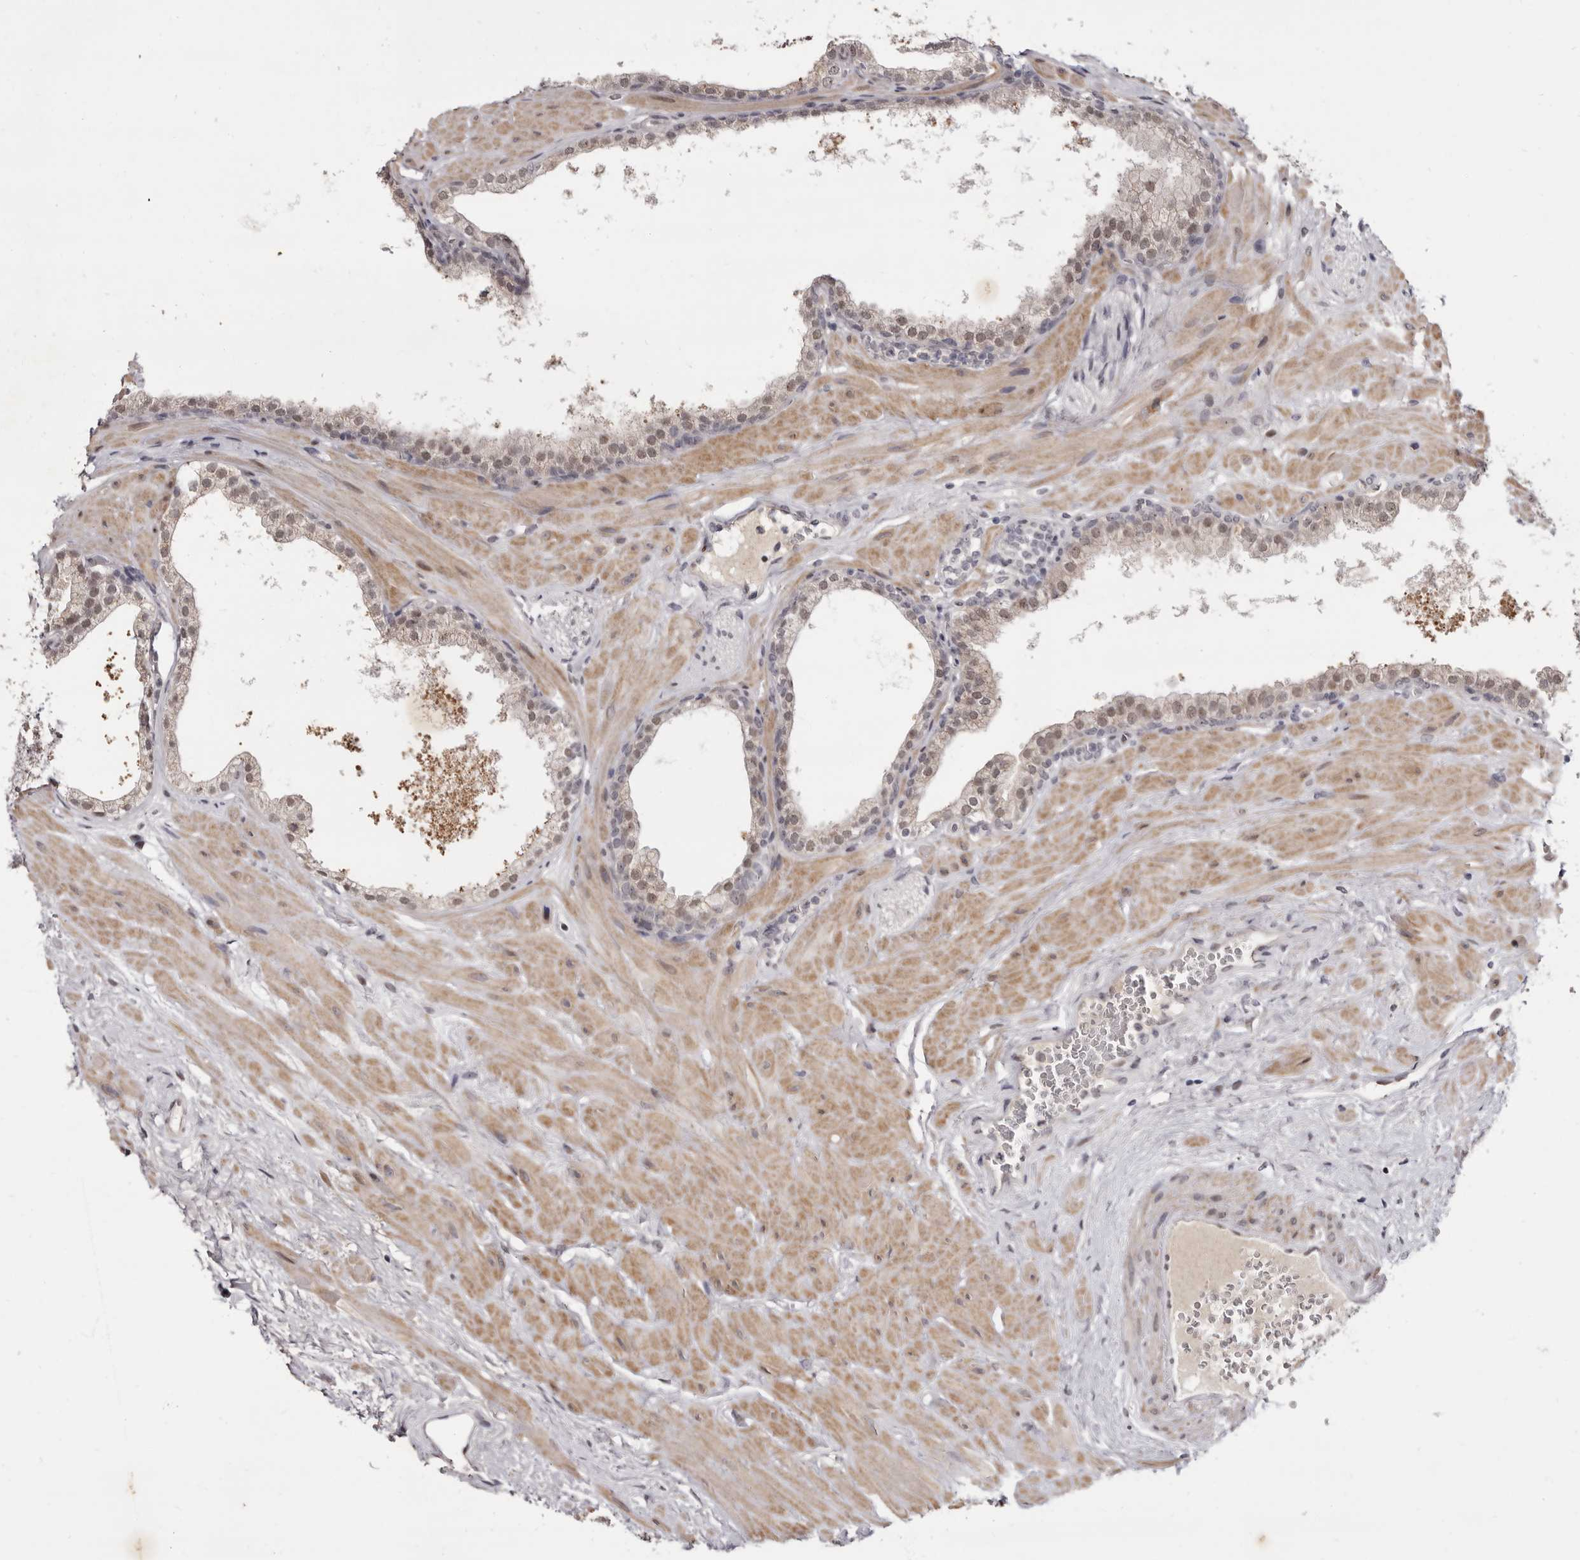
{"staining": {"intensity": "moderate", "quantity": "25%-75%", "location": "cytoplasmic/membranous,nuclear"}, "tissue": "prostate", "cell_type": "Glandular cells", "image_type": "normal", "snomed": [{"axis": "morphology", "description": "Normal tissue, NOS"}, {"axis": "morphology", "description": "Urothelial carcinoma, Low grade"}, {"axis": "topography", "description": "Urinary bladder"}, {"axis": "topography", "description": "Prostate"}], "caption": "Moderate cytoplasmic/membranous,nuclear protein expression is identified in approximately 25%-75% of glandular cells in prostate. (DAB IHC, brown staining for protein, blue staining for nuclei).", "gene": "ZNF326", "patient": {"sex": "male", "age": 60}}